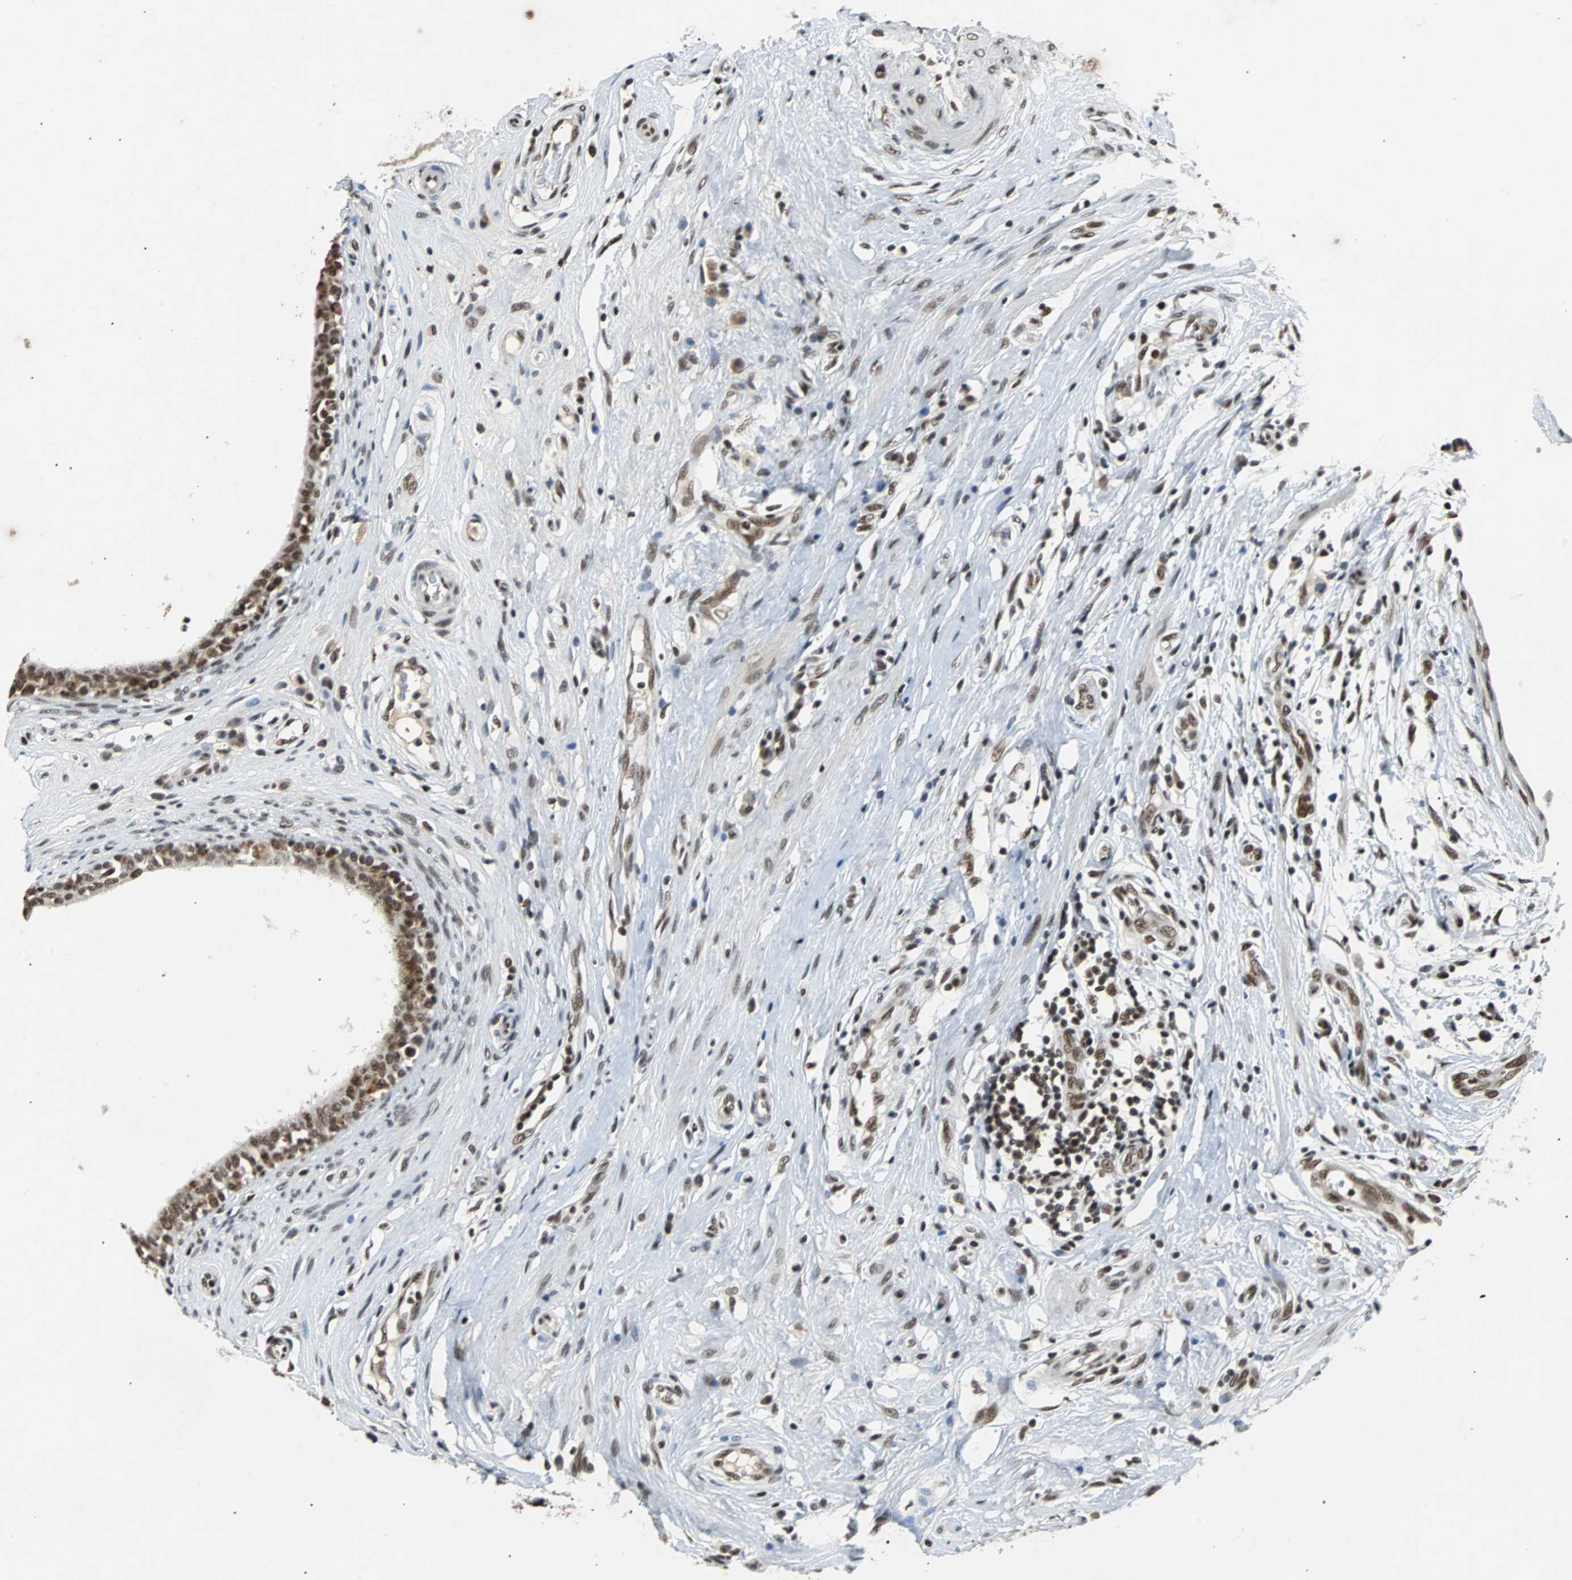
{"staining": {"intensity": "moderate", "quantity": ">75%", "location": "cytoplasmic/membranous,nuclear"}, "tissue": "epididymis", "cell_type": "Glandular cells", "image_type": "normal", "snomed": [{"axis": "morphology", "description": "Normal tissue, NOS"}, {"axis": "morphology", "description": "Inflammation, NOS"}, {"axis": "topography", "description": "Epididymis"}], "caption": "Immunohistochemistry (IHC) staining of normal epididymis, which demonstrates medium levels of moderate cytoplasmic/membranous,nuclear positivity in approximately >75% of glandular cells indicating moderate cytoplasmic/membranous,nuclear protein staining. The staining was performed using DAB (3,3'-diaminobenzidine) (brown) for protein detection and nuclei were counterstained in hematoxylin (blue).", "gene": "GATAD2A", "patient": {"sex": "male", "age": 84}}